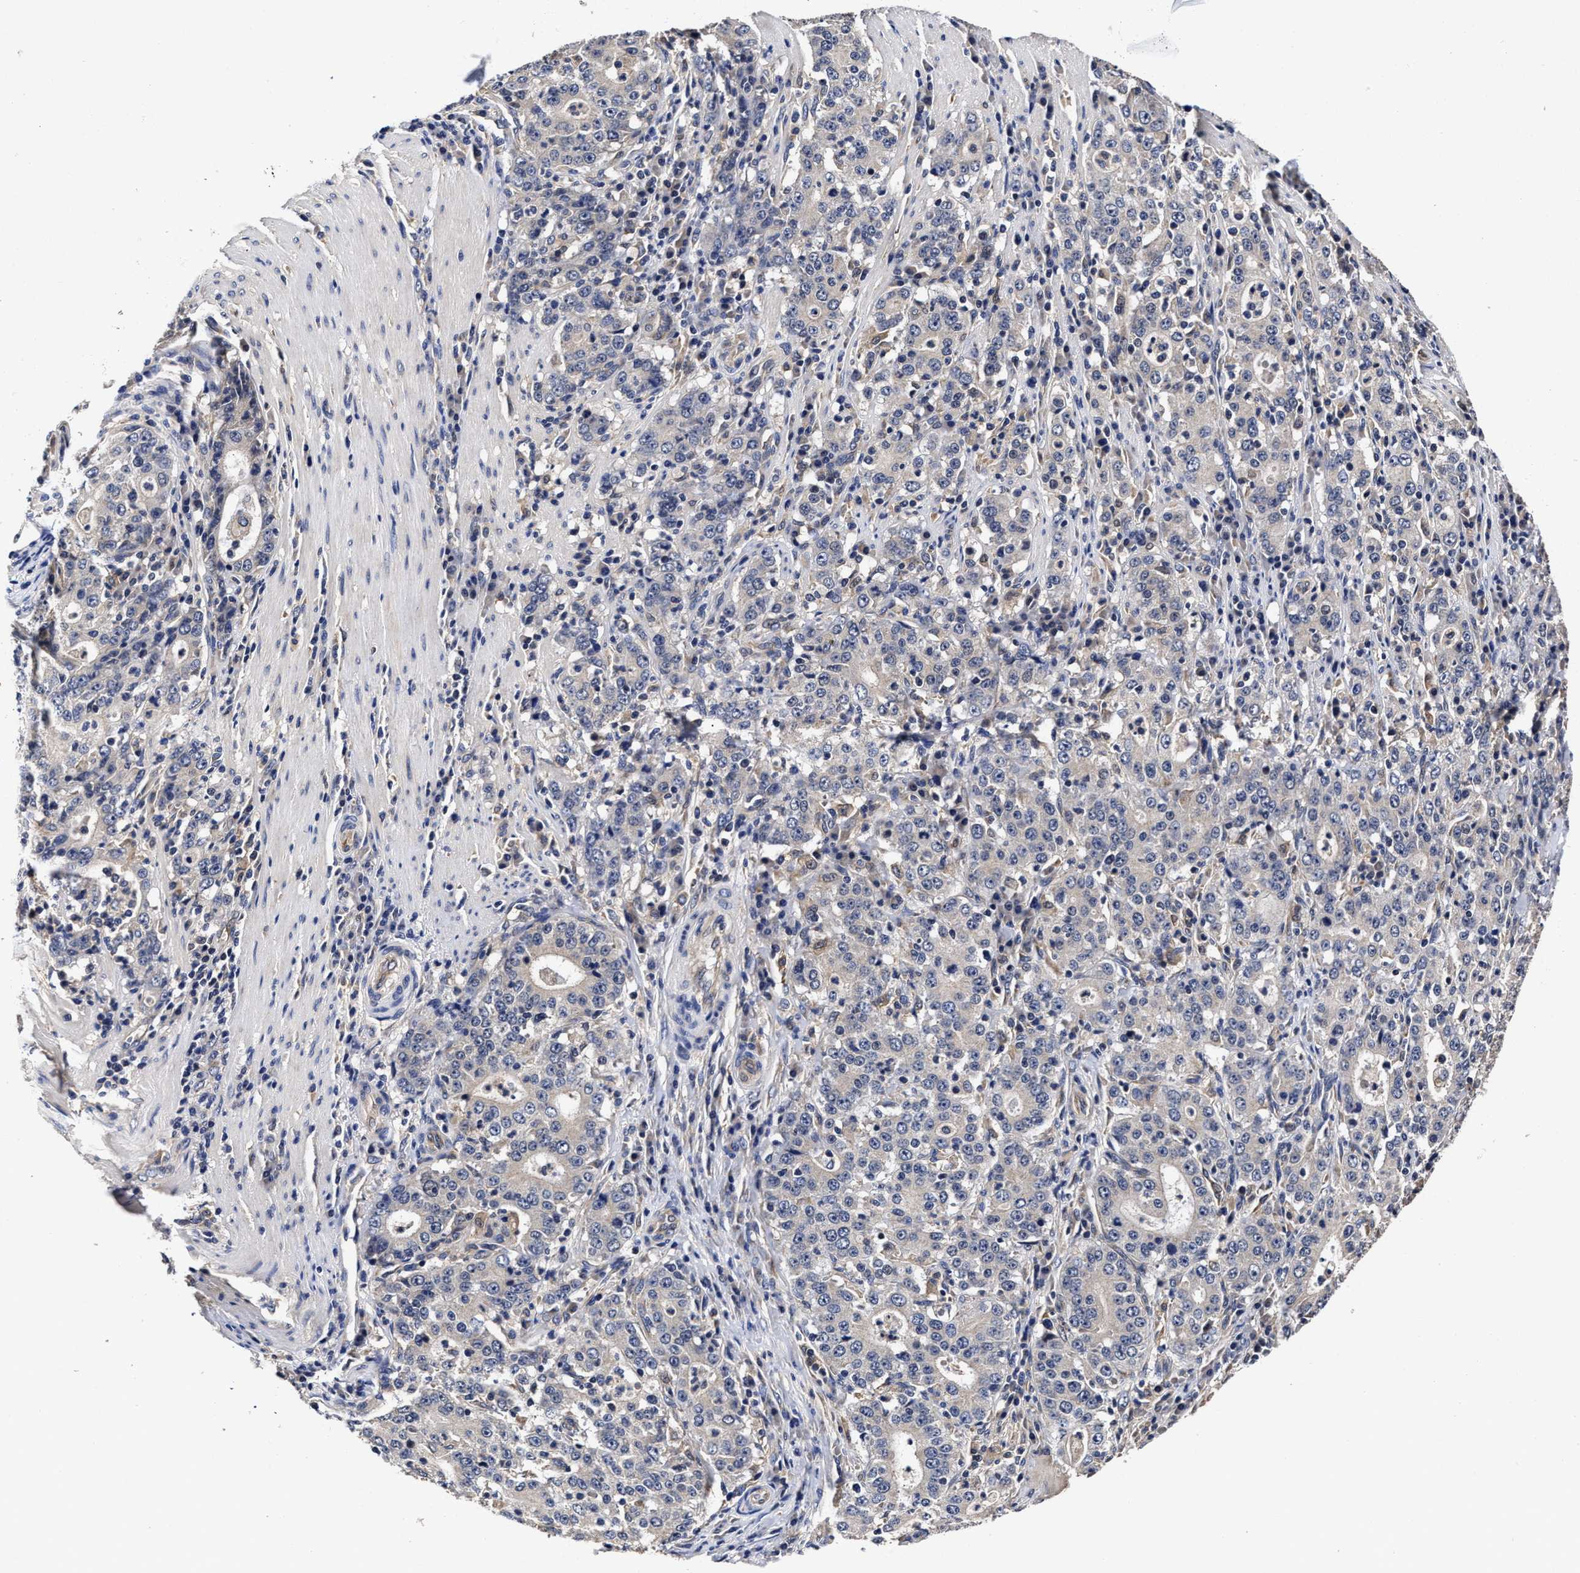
{"staining": {"intensity": "negative", "quantity": "none", "location": "none"}, "tissue": "stomach cancer", "cell_type": "Tumor cells", "image_type": "cancer", "snomed": [{"axis": "morphology", "description": "Normal tissue, NOS"}, {"axis": "morphology", "description": "Adenocarcinoma, NOS"}, {"axis": "topography", "description": "Stomach, upper"}, {"axis": "topography", "description": "Stomach"}], "caption": "Immunohistochemical staining of adenocarcinoma (stomach) exhibits no significant positivity in tumor cells. Brightfield microscopy of IHC stained with DAB (brown) and hematoxylin (blue), captured at high magnification.", "gene": "SOCS5", "patient": {"sex": "male", "age": 59}}